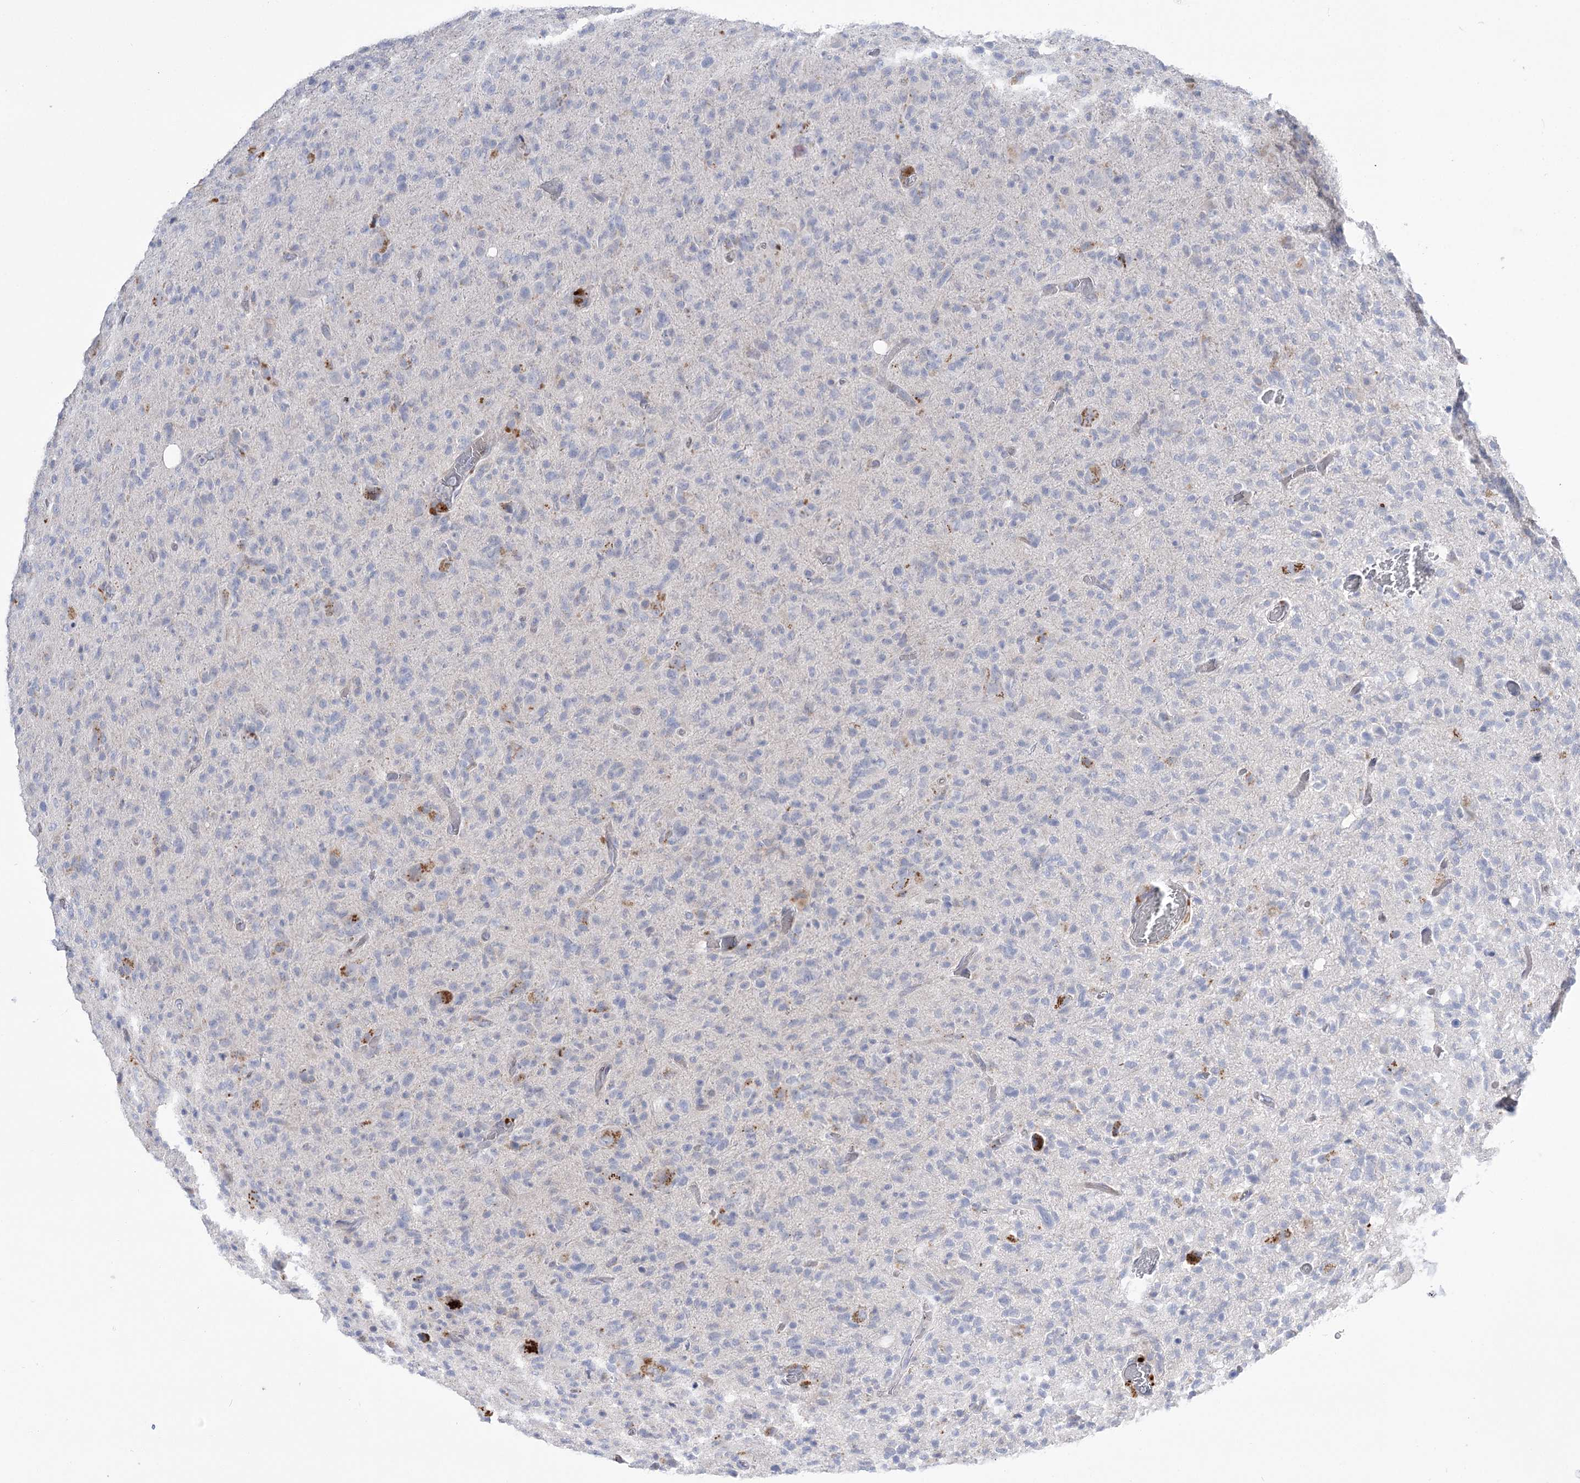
{"staining": {"intensity": "negative", "quantity": "none", "location": "none"}, "tissue": "glioma", "cell_type": "Tumor cells", "image_type": "cancer", "snomed": [{"axis": "morphology", "description": "Glioma, malignant, High grade"}, {"axis": "topography", "description": "Brain"}], "caption": "Human high-grade glioma (malignant) stained for a protein using immunohistochemistry demonstrates no expression in tumor cells.", "gene": "SIAE", "patient": {"sex": "female", "age": 57}}